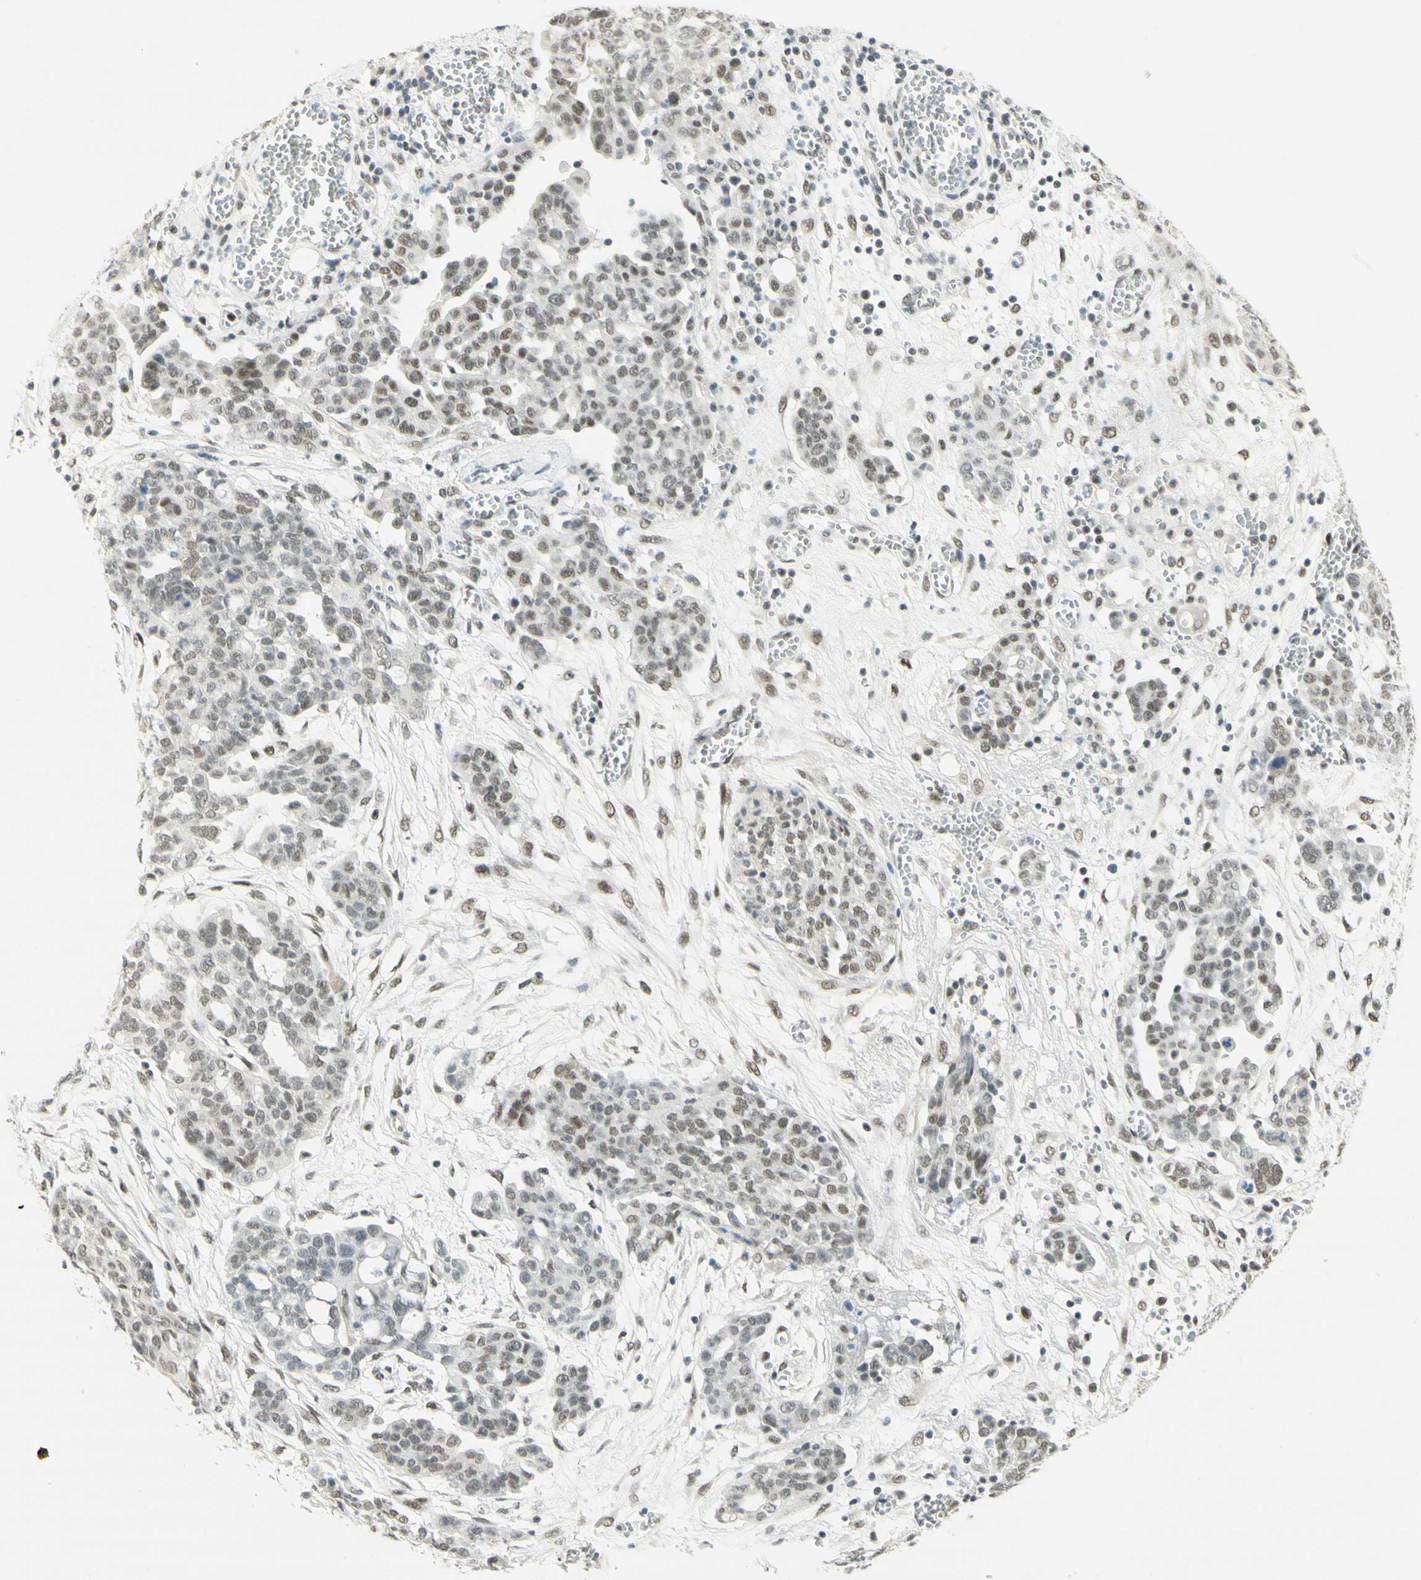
{"staining": {"intensity": "weak", "quantity": "25%-75%", "location": "nuclear"}, "tissue": "ovarian cancer", "cell_type": "Tumor cells", "image_type": "cancer", "snomed": [{"axis": "morphology", "description": "Cystadenocarcinoma, serous, NOS"}, {"axis": "topography", "description": "Soft tissue"}, {"axis": "topography", "description": "Ovary"}], "caption": "Protein staining of ovarian cancer (serous cystadenocarcinoma) tissue shows weak nuclear expression in approximately 25%-75% of tumor cells. (DAB (3,3'-diaminobenzidine) = brown stain, brightfield microscopy at high magnification).", "gene": "PMS2", "patient": {"sex": "female", "age": 57}}